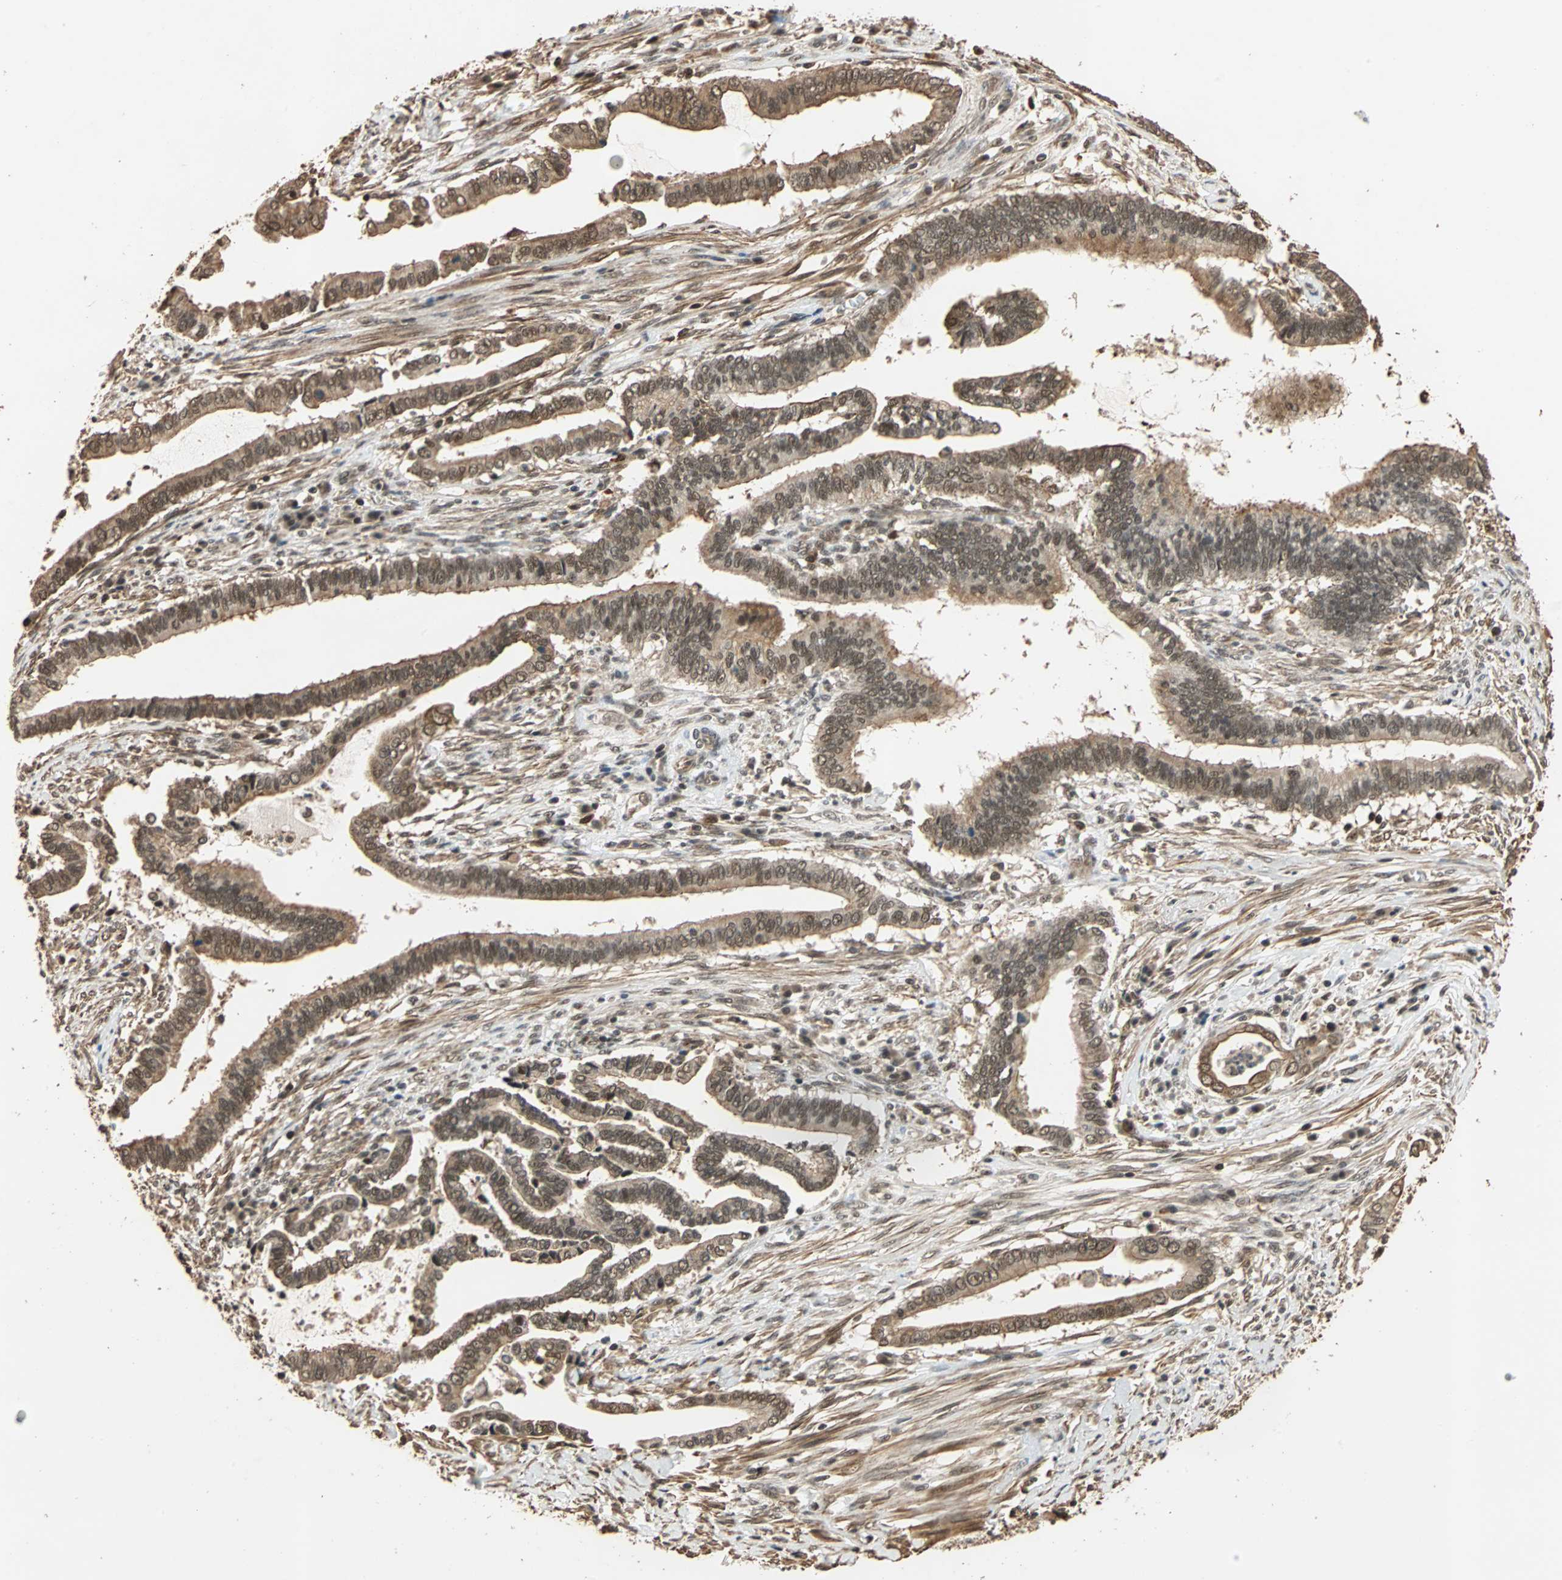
{"staining": {"intensity": "moderate", "quantity": ">75%", "location": "cytoplasmic/membranous,nuclear"}, "tissue": "cervical cancer", "cell_type": "Tumor cells", "image_type": "cancer", "snomed": [{"axis": "morphology", "description": "Adenocarcinoma, NOS"}, {"axis": "topography", "description": "Cervix"}], "caption": "A micrograph showing moderate cytoplasmic/membranous and nuclear expression in about >75% of tumor cells in adenocarcinoma (cervical), as visualized by brown immunohistochemical staining.", "gene": "CDC5L", "patient": {"sex": "female", "age": 44}}